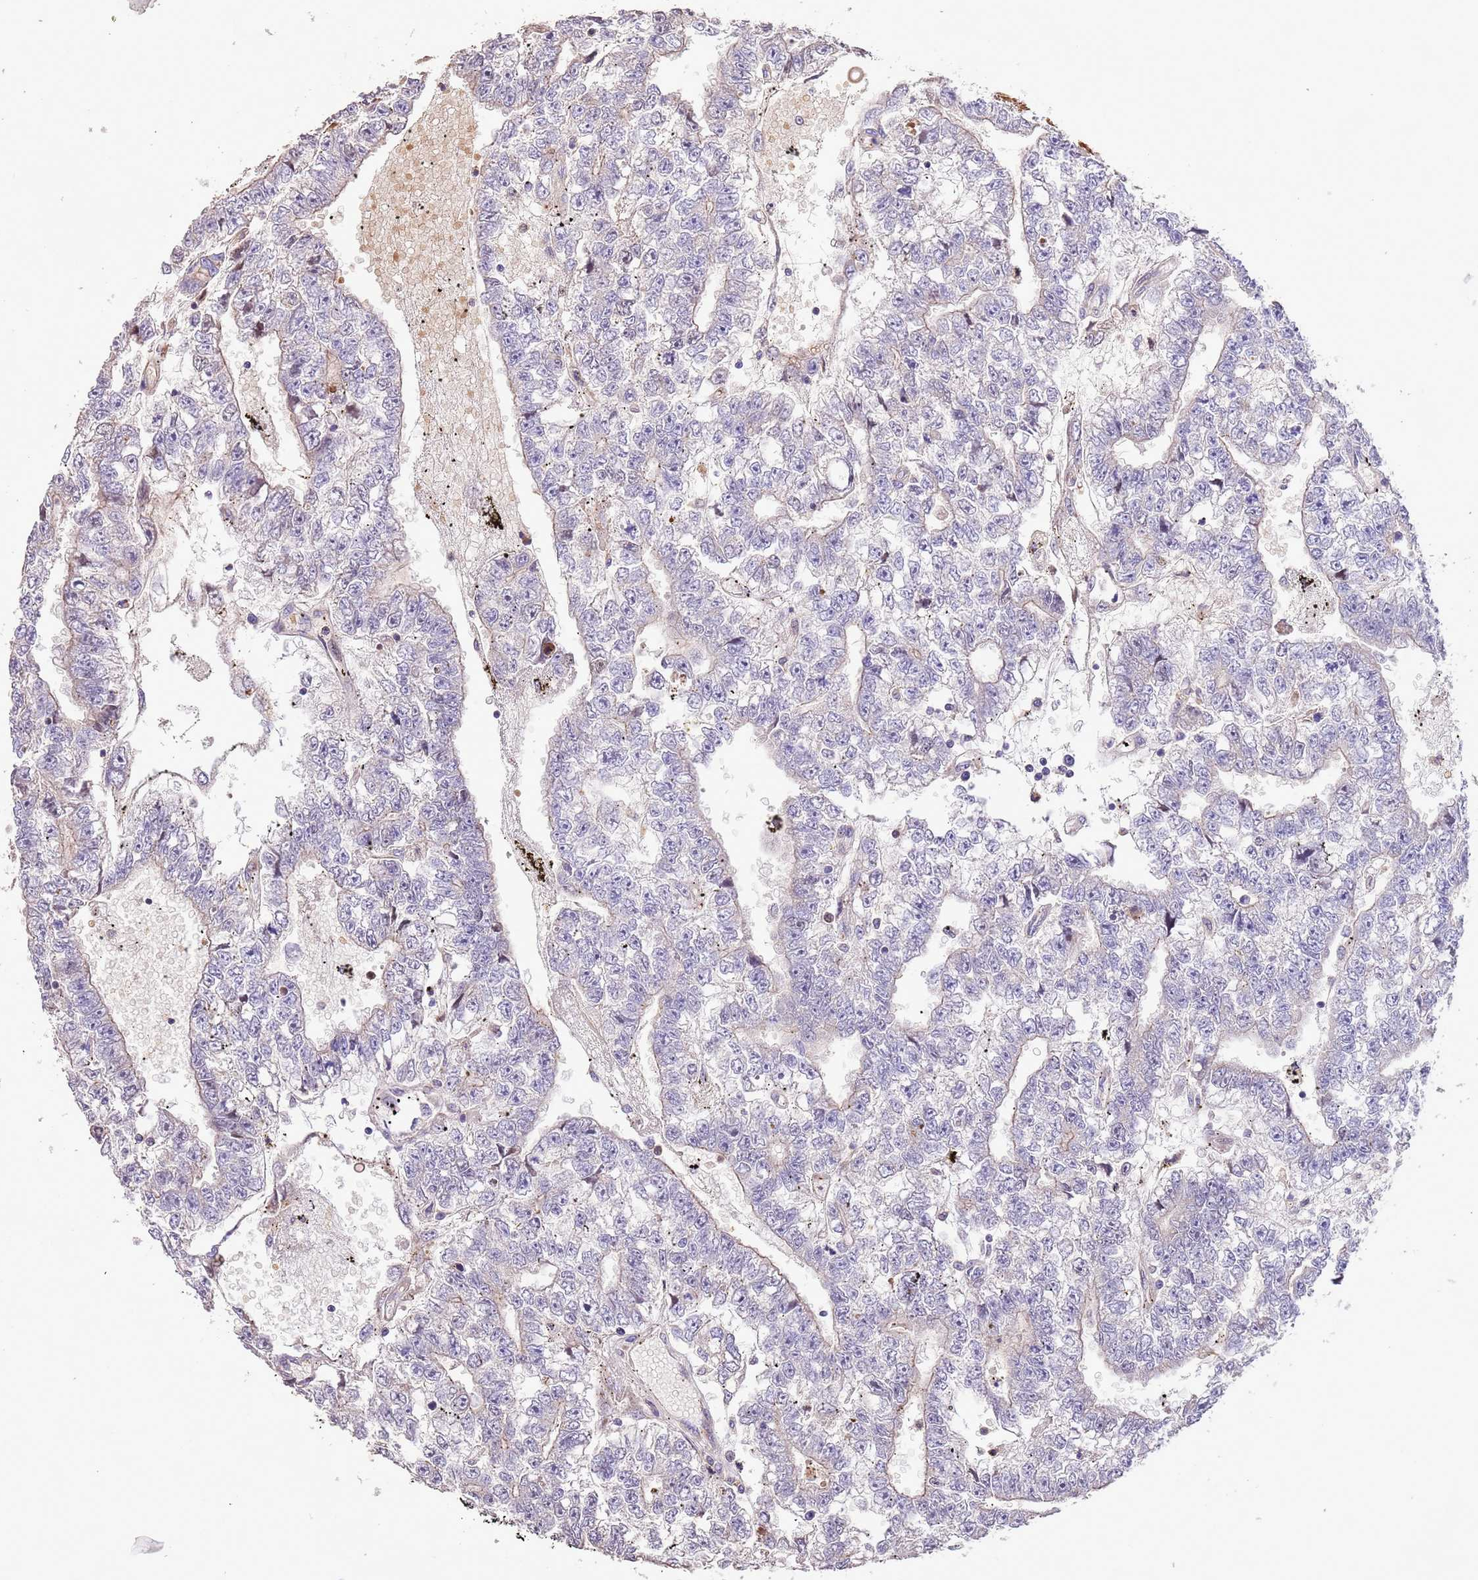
{"staining": {"intensity": "negative", "quantity": "none", "location": "none"}, "tissue": "testis cancer", "cell_type": "Tumor cells", "image_type": "cancer", "snomed": [{"axis": "morphology", "description": "Carcinoma, Embryonal, NOS"}, {"axis": "topography", "description": "Testis"}], "caption": "The micrograph shows no significant staining in tumor cells of testis cancer.", "gene": "PIGA", "patient": {"sex": "male", "age": 25}}